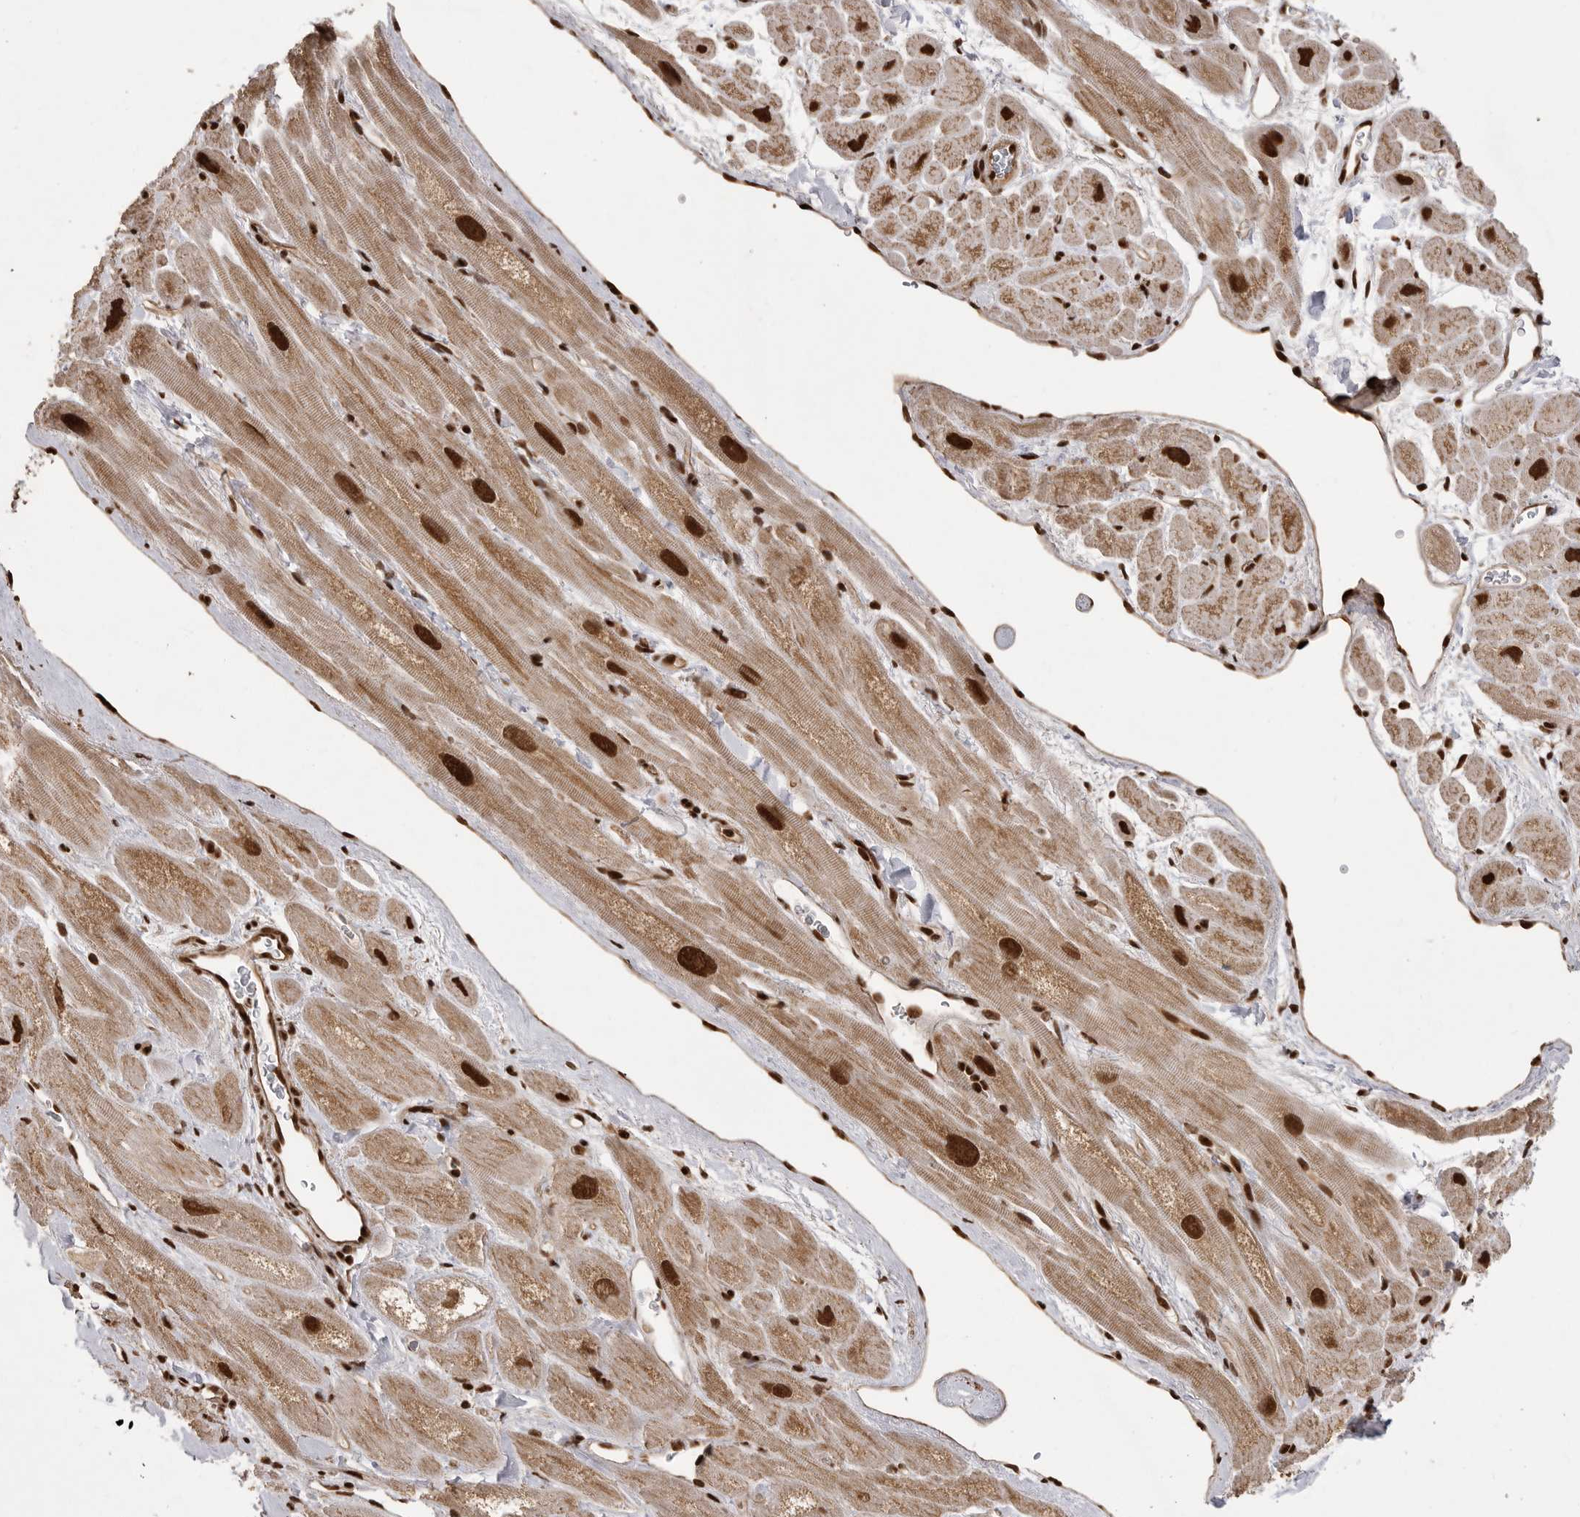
{"staining": {"intensity": "strong", "quantity": ">75%", "location": "cytoplasmic/membranous,nuclear"}, "tissue": "heart muscle", "cell_type": "Cardiomyocytes", "image_type": "normal", "snomed": [{"axis": "morphology", "description": "Normal tissue, NOS"}, {"axis": "topography", "description": "Heart"}], "caption": "Protein analysis of benign heart muscle displays strong cytoplasmic/membranous,nuclear expression in approximately >75% of cardiomyocytes.", "gene": "PPP1R8", "patient": {"sex": "male", "age": 49}}